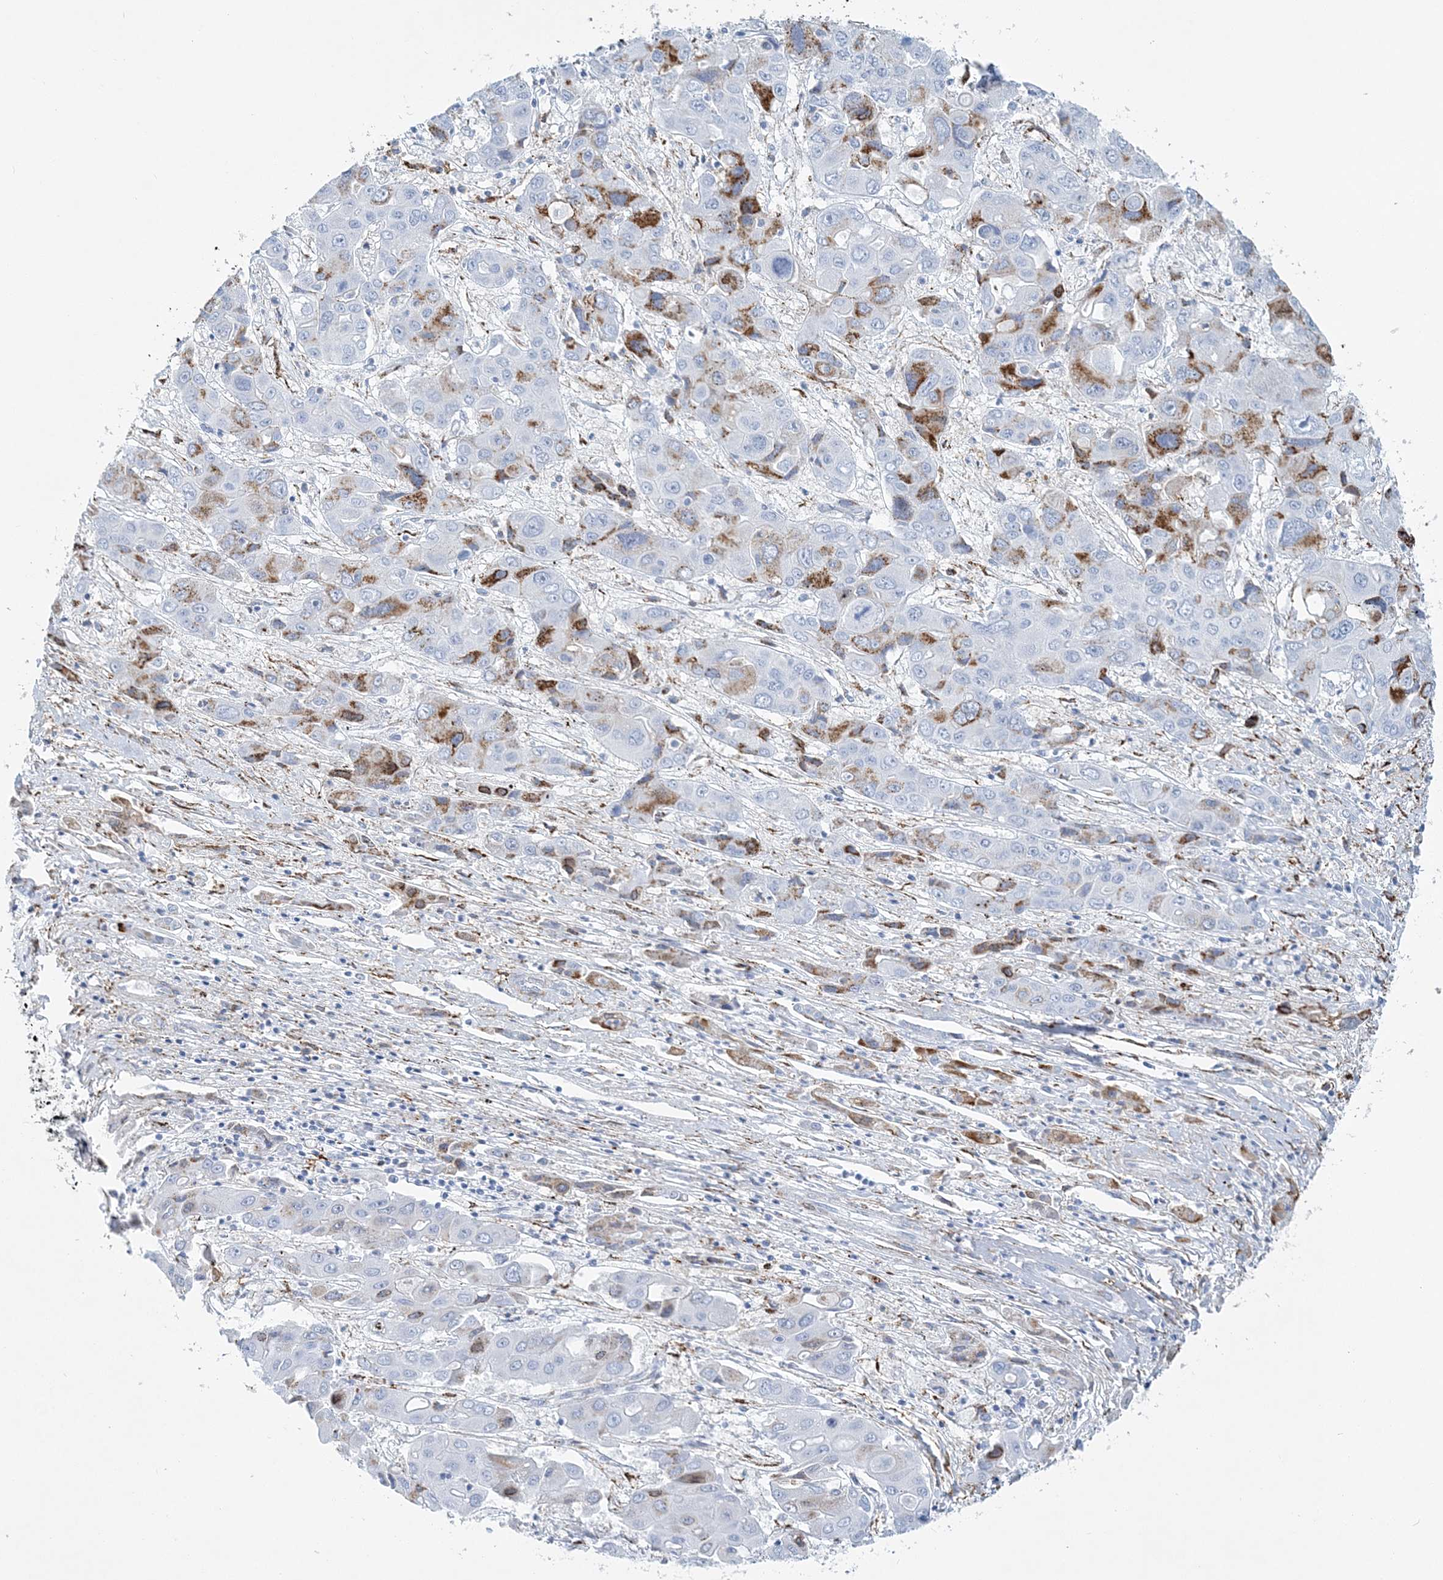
{"staining": {"intensity": "moderate", "quantity": "25%-75%", "location": "cytoplasmic/membranous"}, "tissue": "liver cancer", "cell_type": "Tumor cells", "image_type": "cancer", "snomed": [{"axis": "morphology", "description": "Cholangiocarcinoma"}, {"axis": "topography", "description": "Liver"}], "caption": "Liver cancer (cholangiocarcinoma) stained with DAB immunohistochemistry (IHC) demonstrates medium levels of moderate cytoplasmic/membranous staining in approximately 25%-75% of tumor cells. (Brightfield microscopy of DAB IHC at high magnification).", "gene": "NKX6-1", "patient": {"sex": "male", "age": 67}}